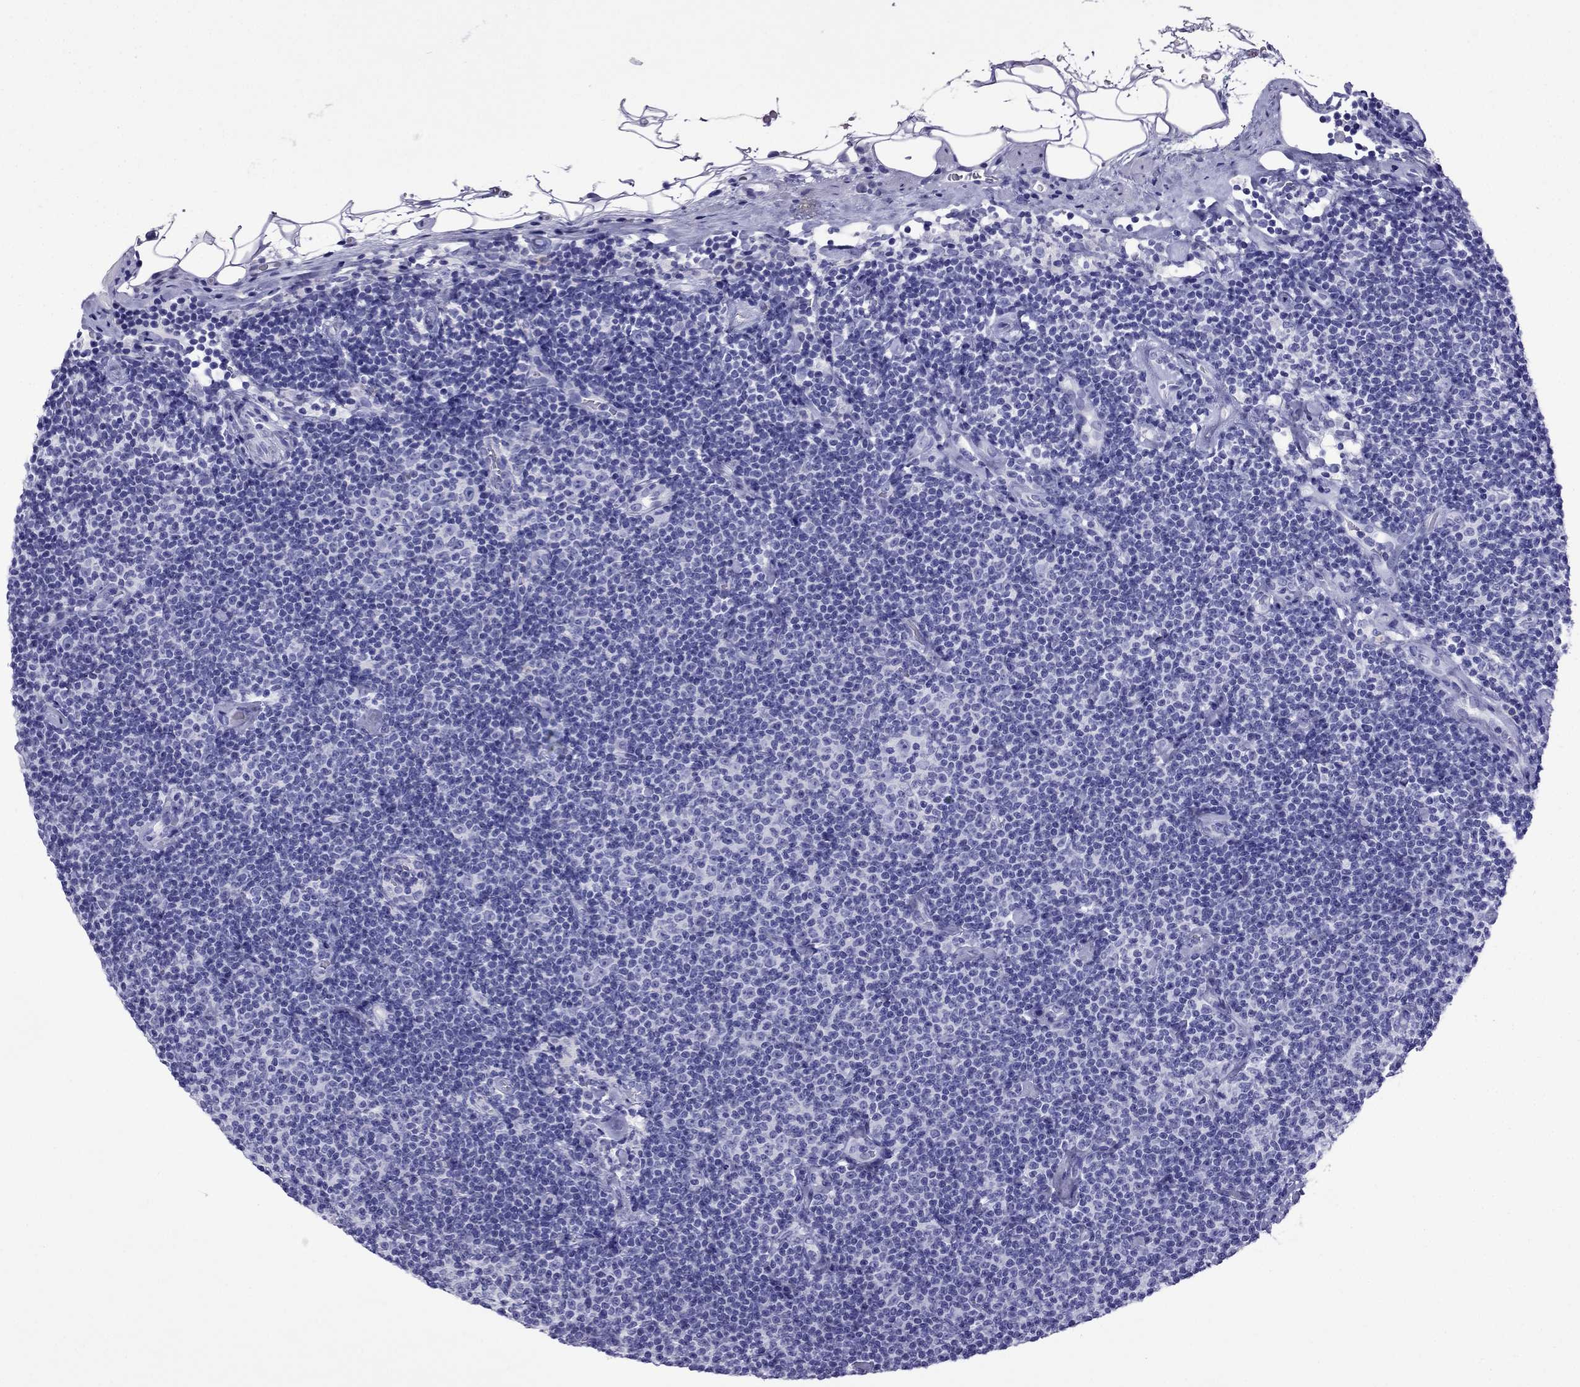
{"staining": {"intensity": "negative", "quantity": "none", "location": "none"}, "tissue": "lymphoma", "cell_type": "Tumor cells", "image_type": "cancer", "snomed": [{"axis": "morphology", "description": "Malignant lymphoma, non-Hodgkin's type, Low grade"}, {"axis": "topography", "description": "Lymph node"}], "caption": "This is a micrograph of immunohistochemistry (IHC) staining of low-grade malignant lymphoma, non-Hodgkin's type, which shows no positivity in tumor cells.", "gene": "ARR3", "patient": {"sex": "male", "age": 81}}